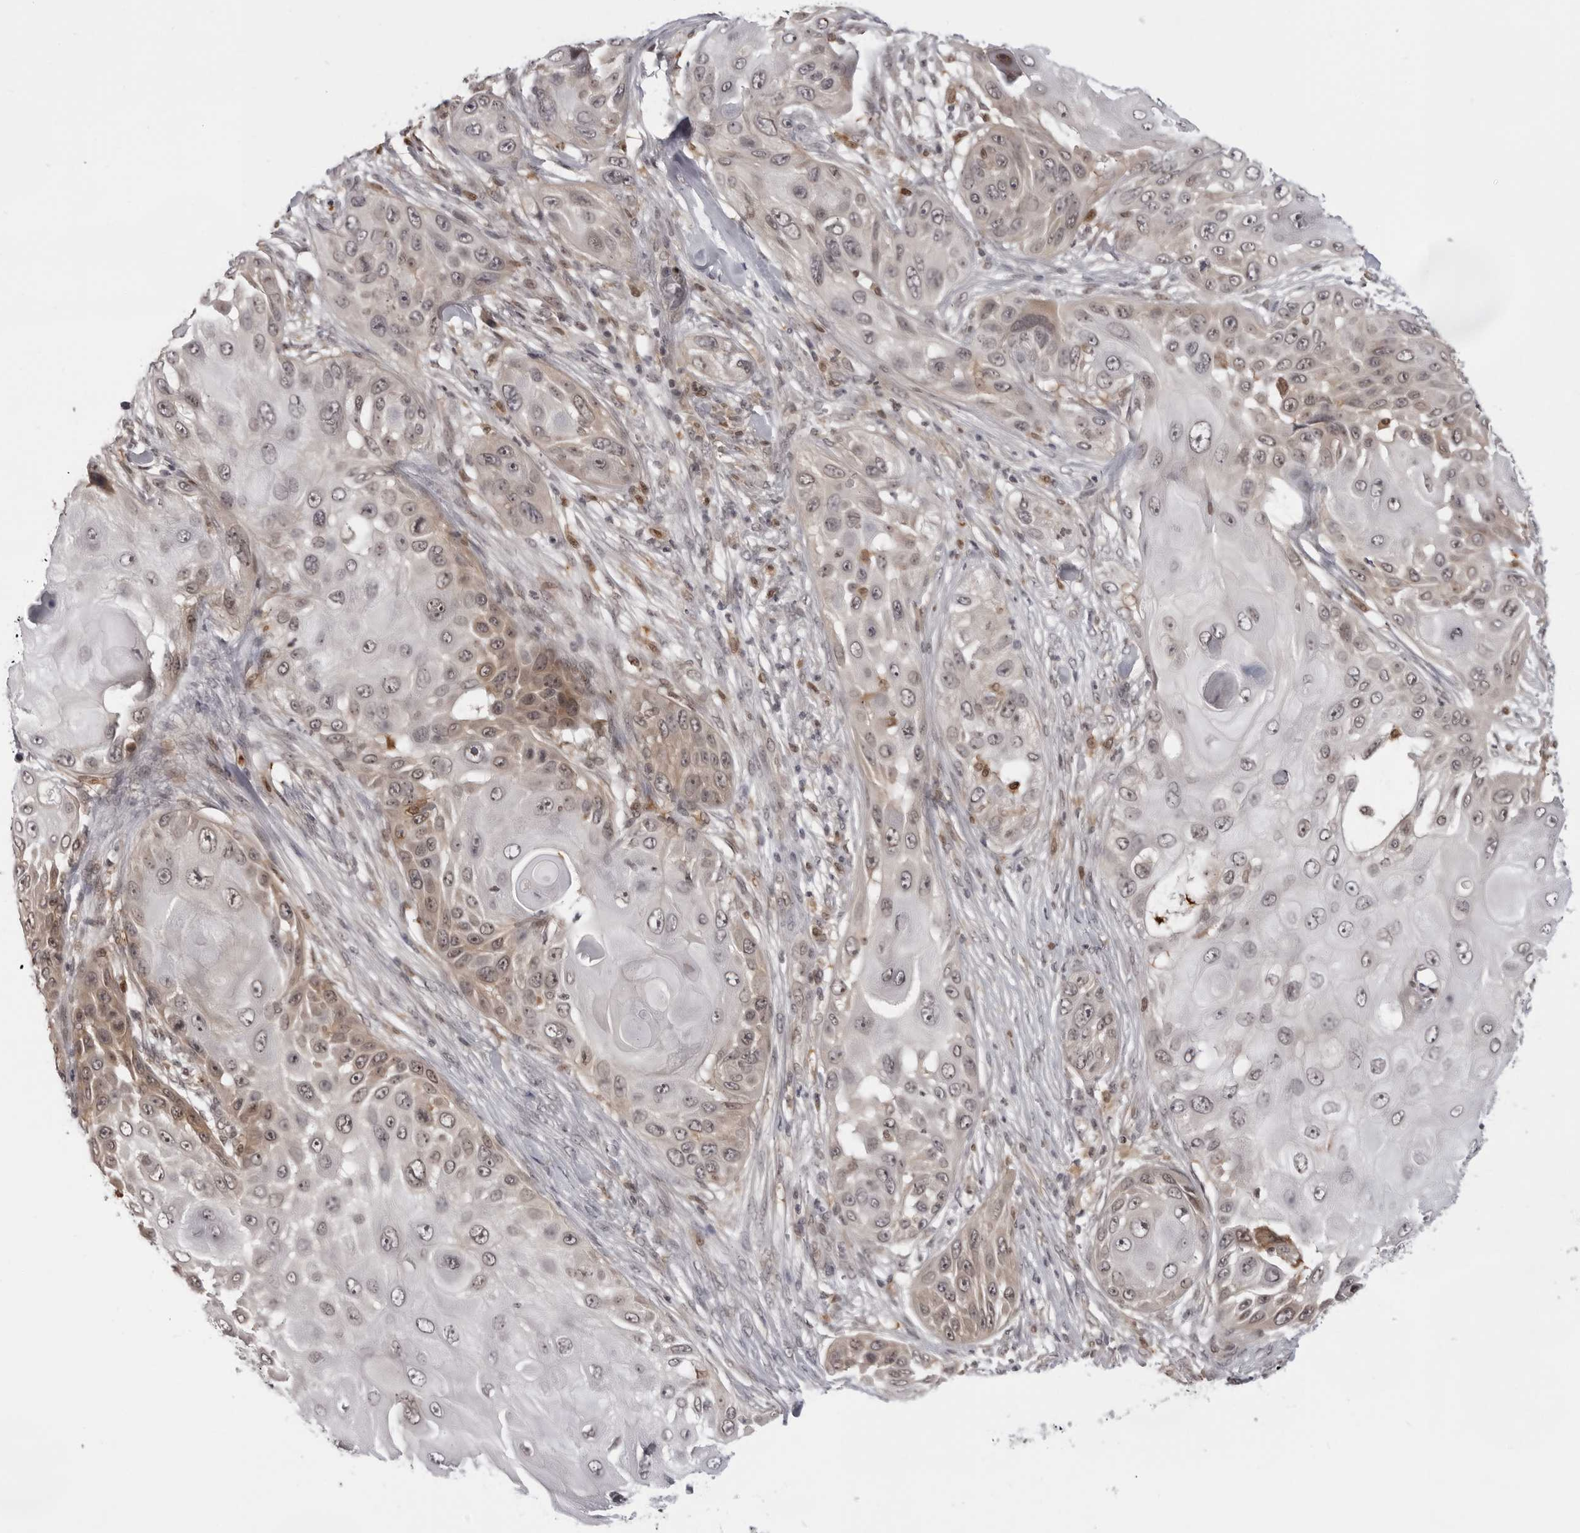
{"staining": {"intensity": "moderate", "quantity": "<25%", "location": "cytoplasmic/membranous,nuclear"}, "tissue": "skin cancer", "cell_type": "Tumor cells", "image_type": "cancer", "snomed": [{"axis": "morphology", "description": "Squamous cell carcinoma, NOS"}, {"axis": "topography", "description": "Skin"}], "caption": "Protein expression analysis of skin cancer reveals moderate cytoplasmic/membranous and nuclear staining in approximately <25% of tumor cells.", "gene": "SRGAP2", "patient": {"sex": "female", "age": 44}}